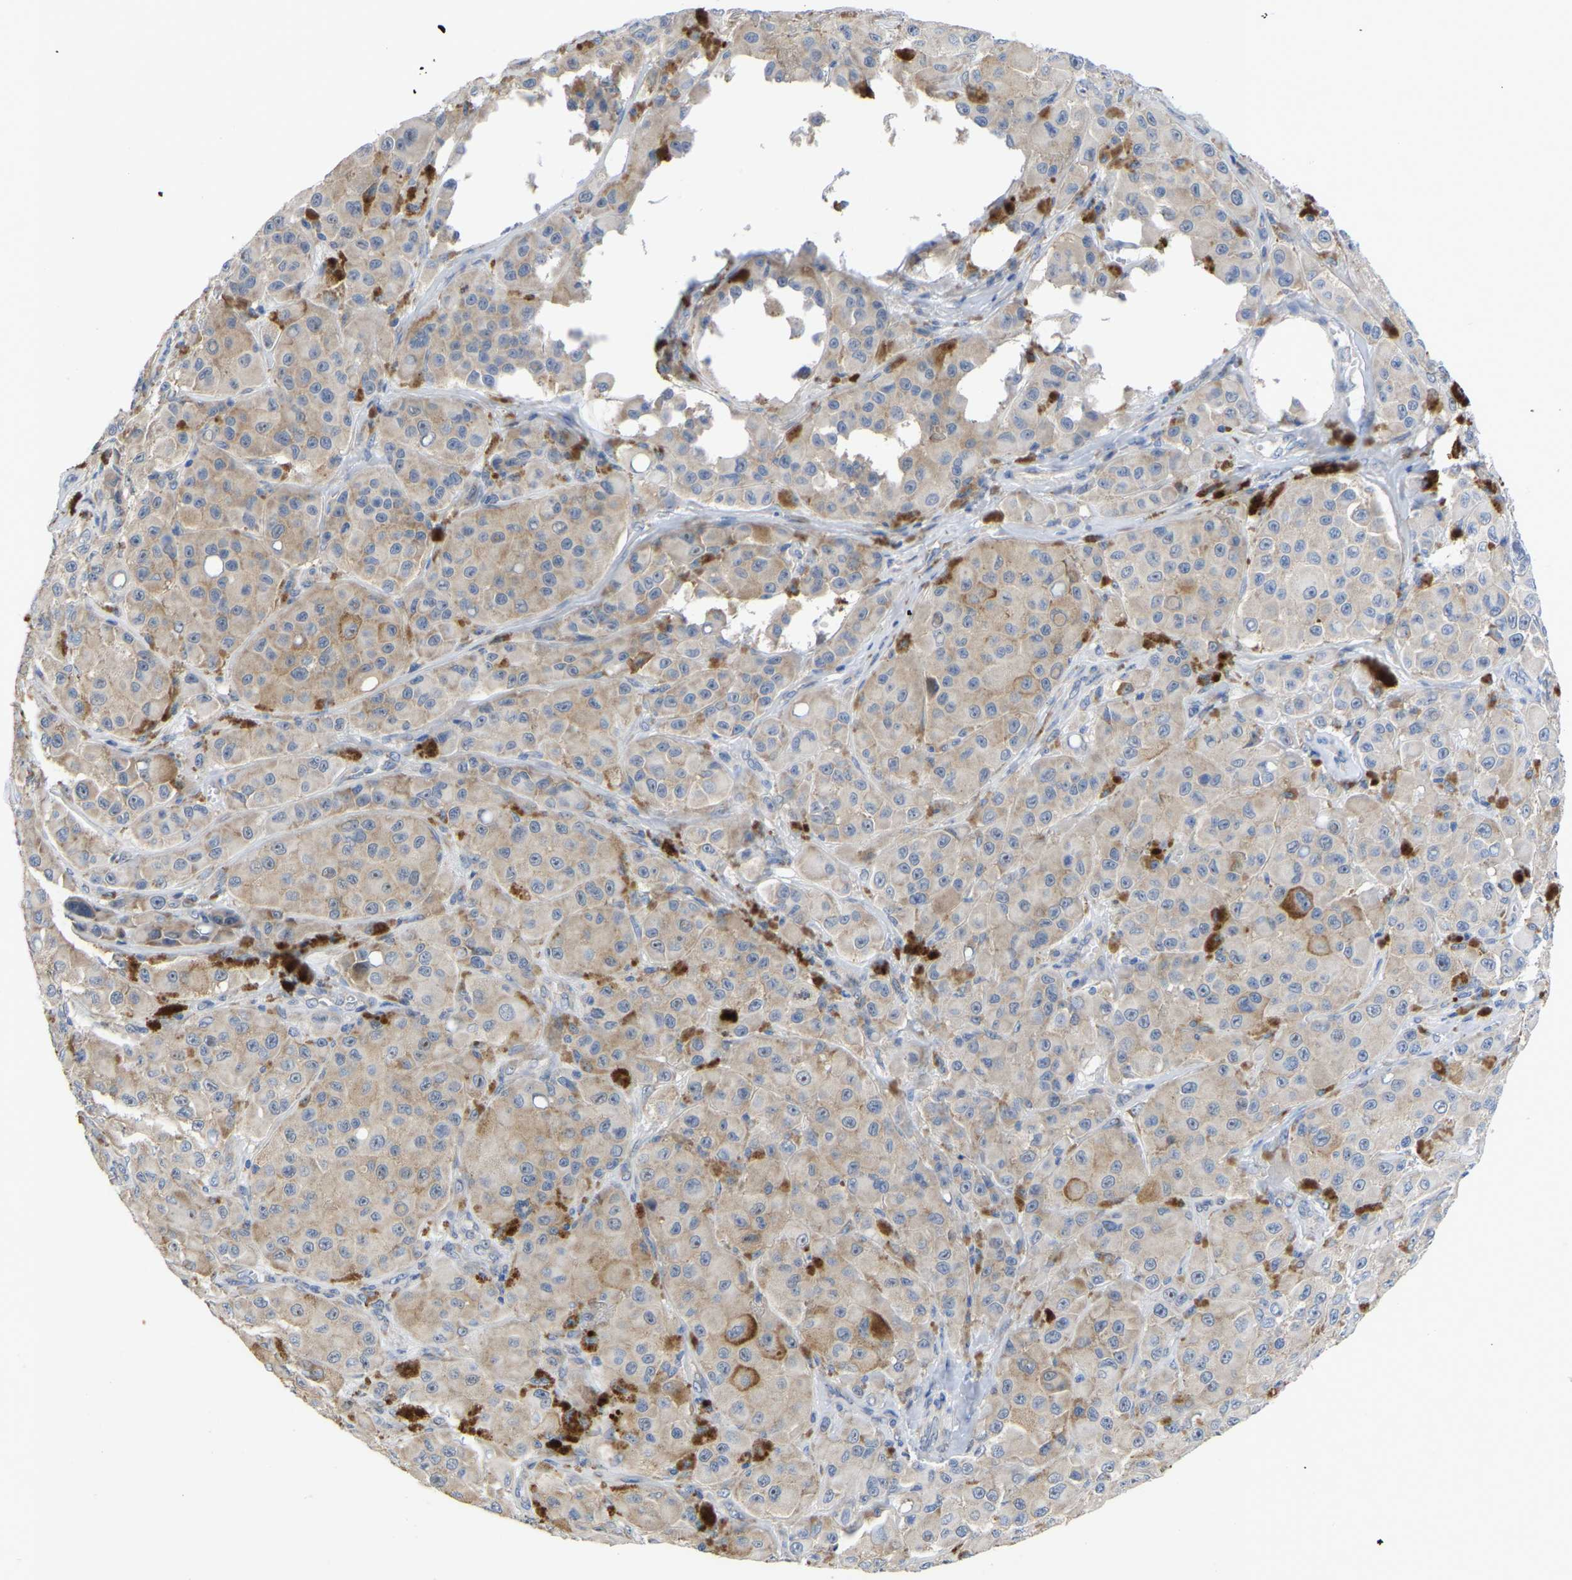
{"staining": {"intensity": "weak", "quantity": ">75%", "location": "cytoplasmic/membranous,nuclear"}, "tissue": "melanoma", "cell_type": "Tumor cells", "image_type": "cancer", "snomed": [{"axis": "morphology", "description": "Malignant melanoma, NOS"}, {"axis": "topography", "description": "Skin"}], "caption": "Immunohistochemistry micrograph of neoplastic tissue: melanoma stained using immunohistochemistry reveals low levels of weak protein expression localized specifically in the cytoplasmic/membranous and nuclear of tumor cells, appearing as a cytoplasmic/membranous and nuclear brown color.", "gene": "ABCA10", "patient": {"sex": "male", "age": 84}}